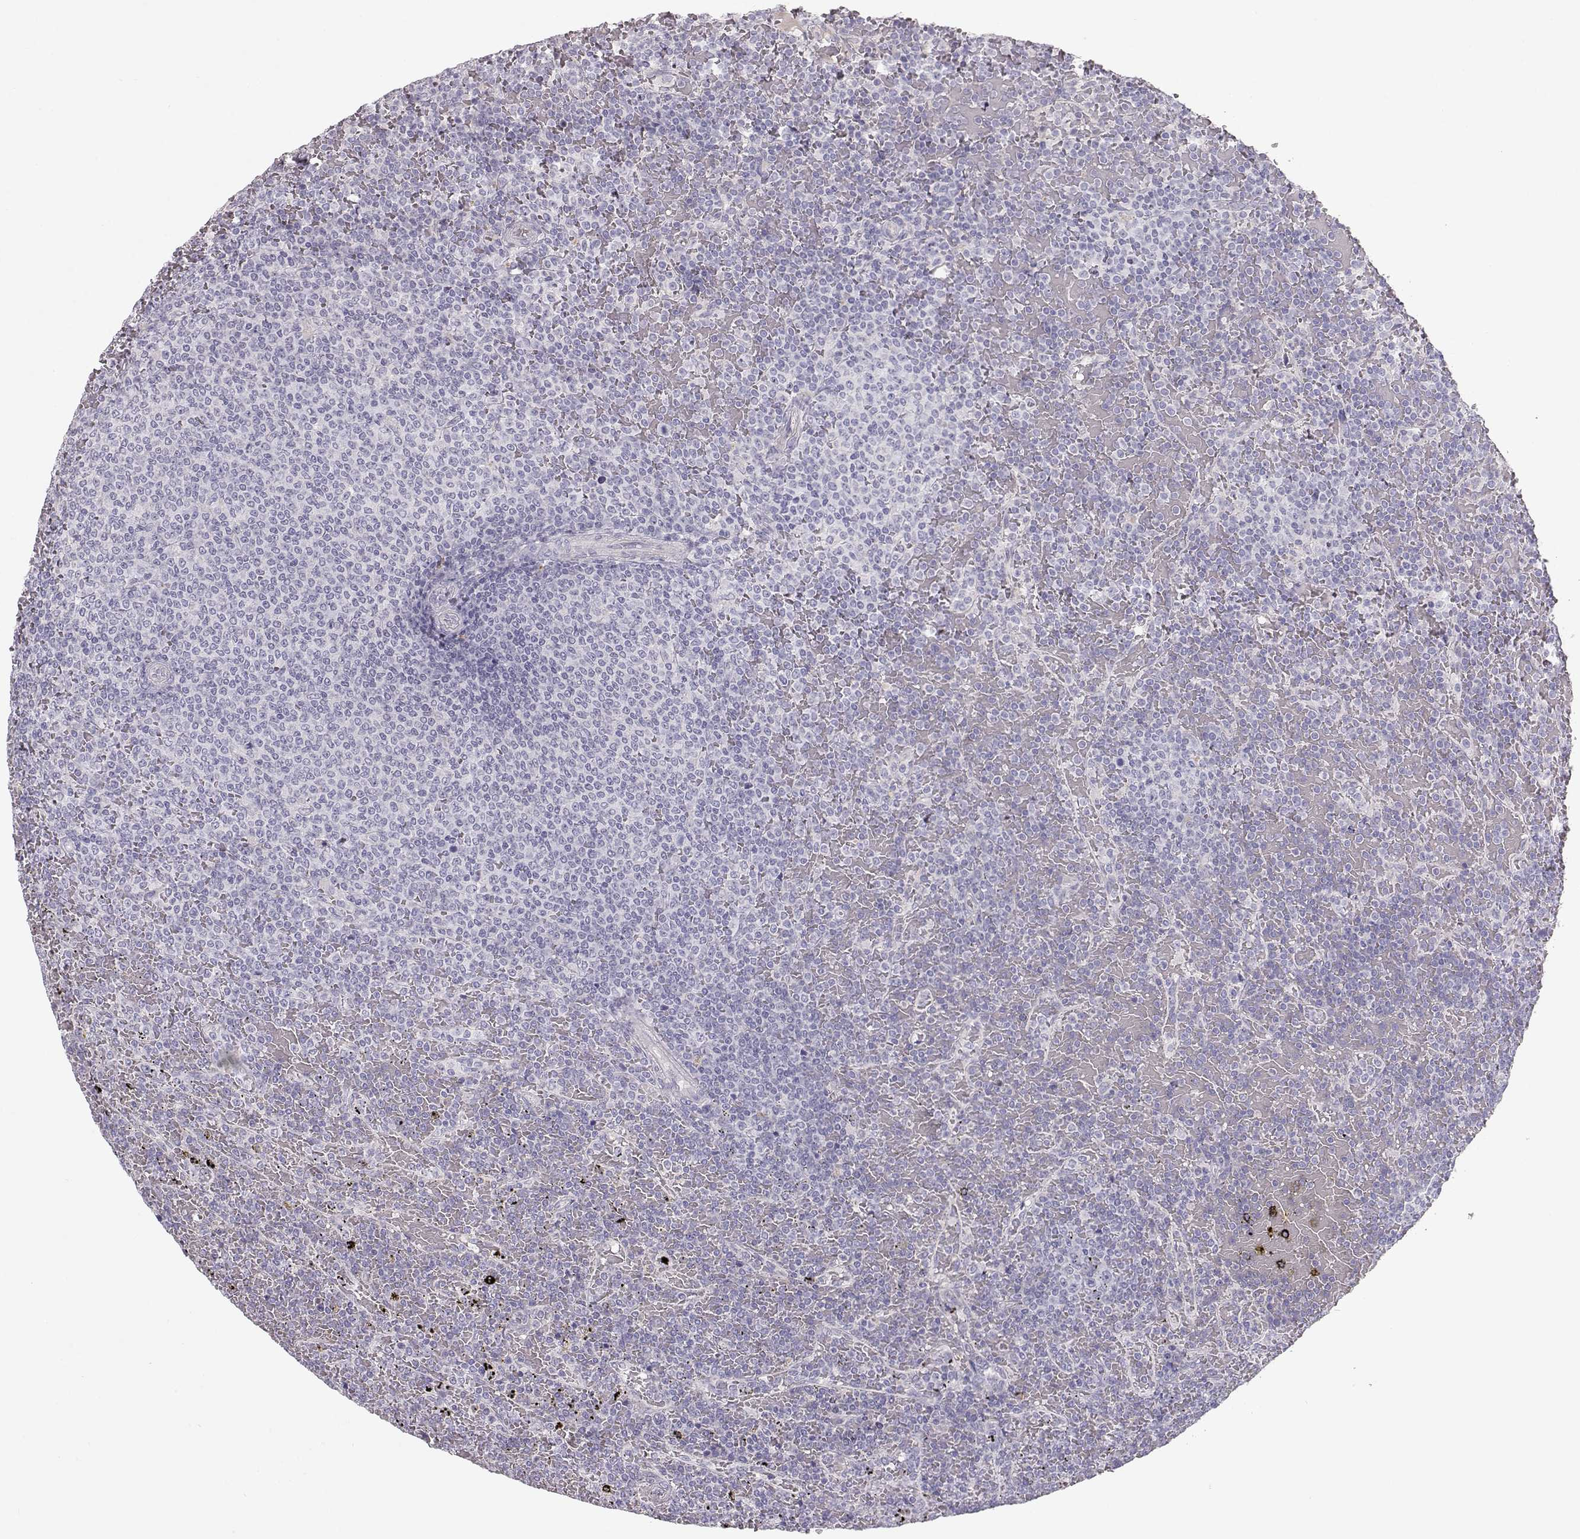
{"staining": {"intensity": "negative", "quantity": "none", "location": "none"}, "tissue": "lymphoma", "cell_type": "Tumor cells", "image_type": "cancer", "snomed": [{"axis": "morphology", "description": "Malignant lymphoma, non-Hodgkin's type, Low grade"}, {"axis": "topography", "description": "Spleen"}], "caption": "This micrograph is of low-grade malignant lymphoma, non-Hodgkin's type stained with immunohistochemistry to label a protein in brown with the nuclei are counter-stained blue. There is no staining in tumor cells. (DAB (3,3'-diaminobenzidine) immunohistochemistry (IHC), high magnification).", "gene": "SLC18A1", "patient": {"sex": "female", "age": 77}}